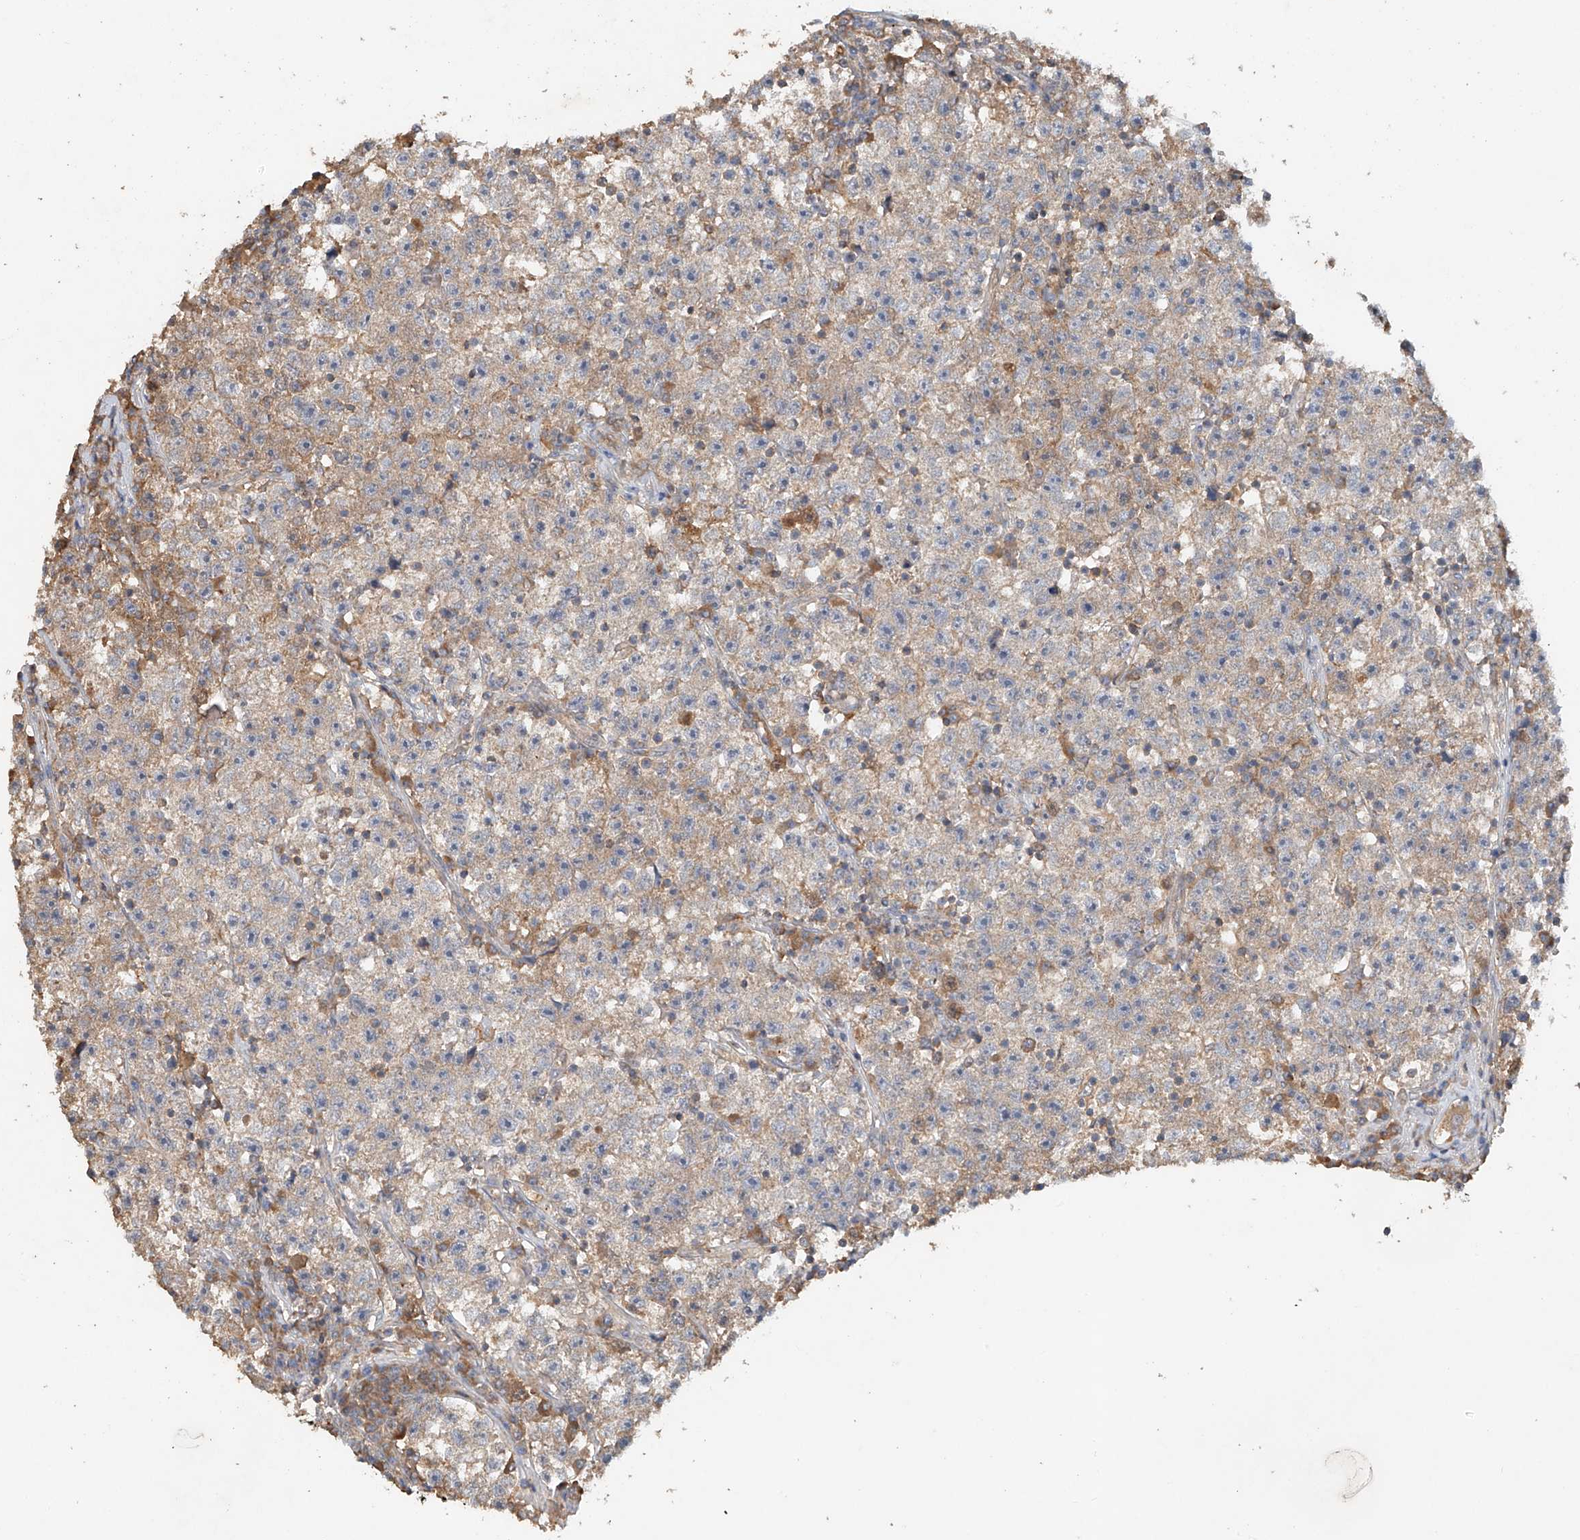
{"staining": {"intensity": "weak", "quantity": "<25%", "location": "cytoplasmic/membranous"}, "tissue": "testis cancer", "cell_type": "Tumor cells", "image_type": "cancer", "snomed": [{"axis": "morphology", "description": "Seminoma, NOS"}, {"axis": "topography", "description": "Testis"}], "caption": "An immunohistochemistry (IHC) image of testis seminoma is shown. There is no staining in tumor cells of testis seminoma.", "gene": "GNB1L", "patient": {"sex": "male", "age": 22}}